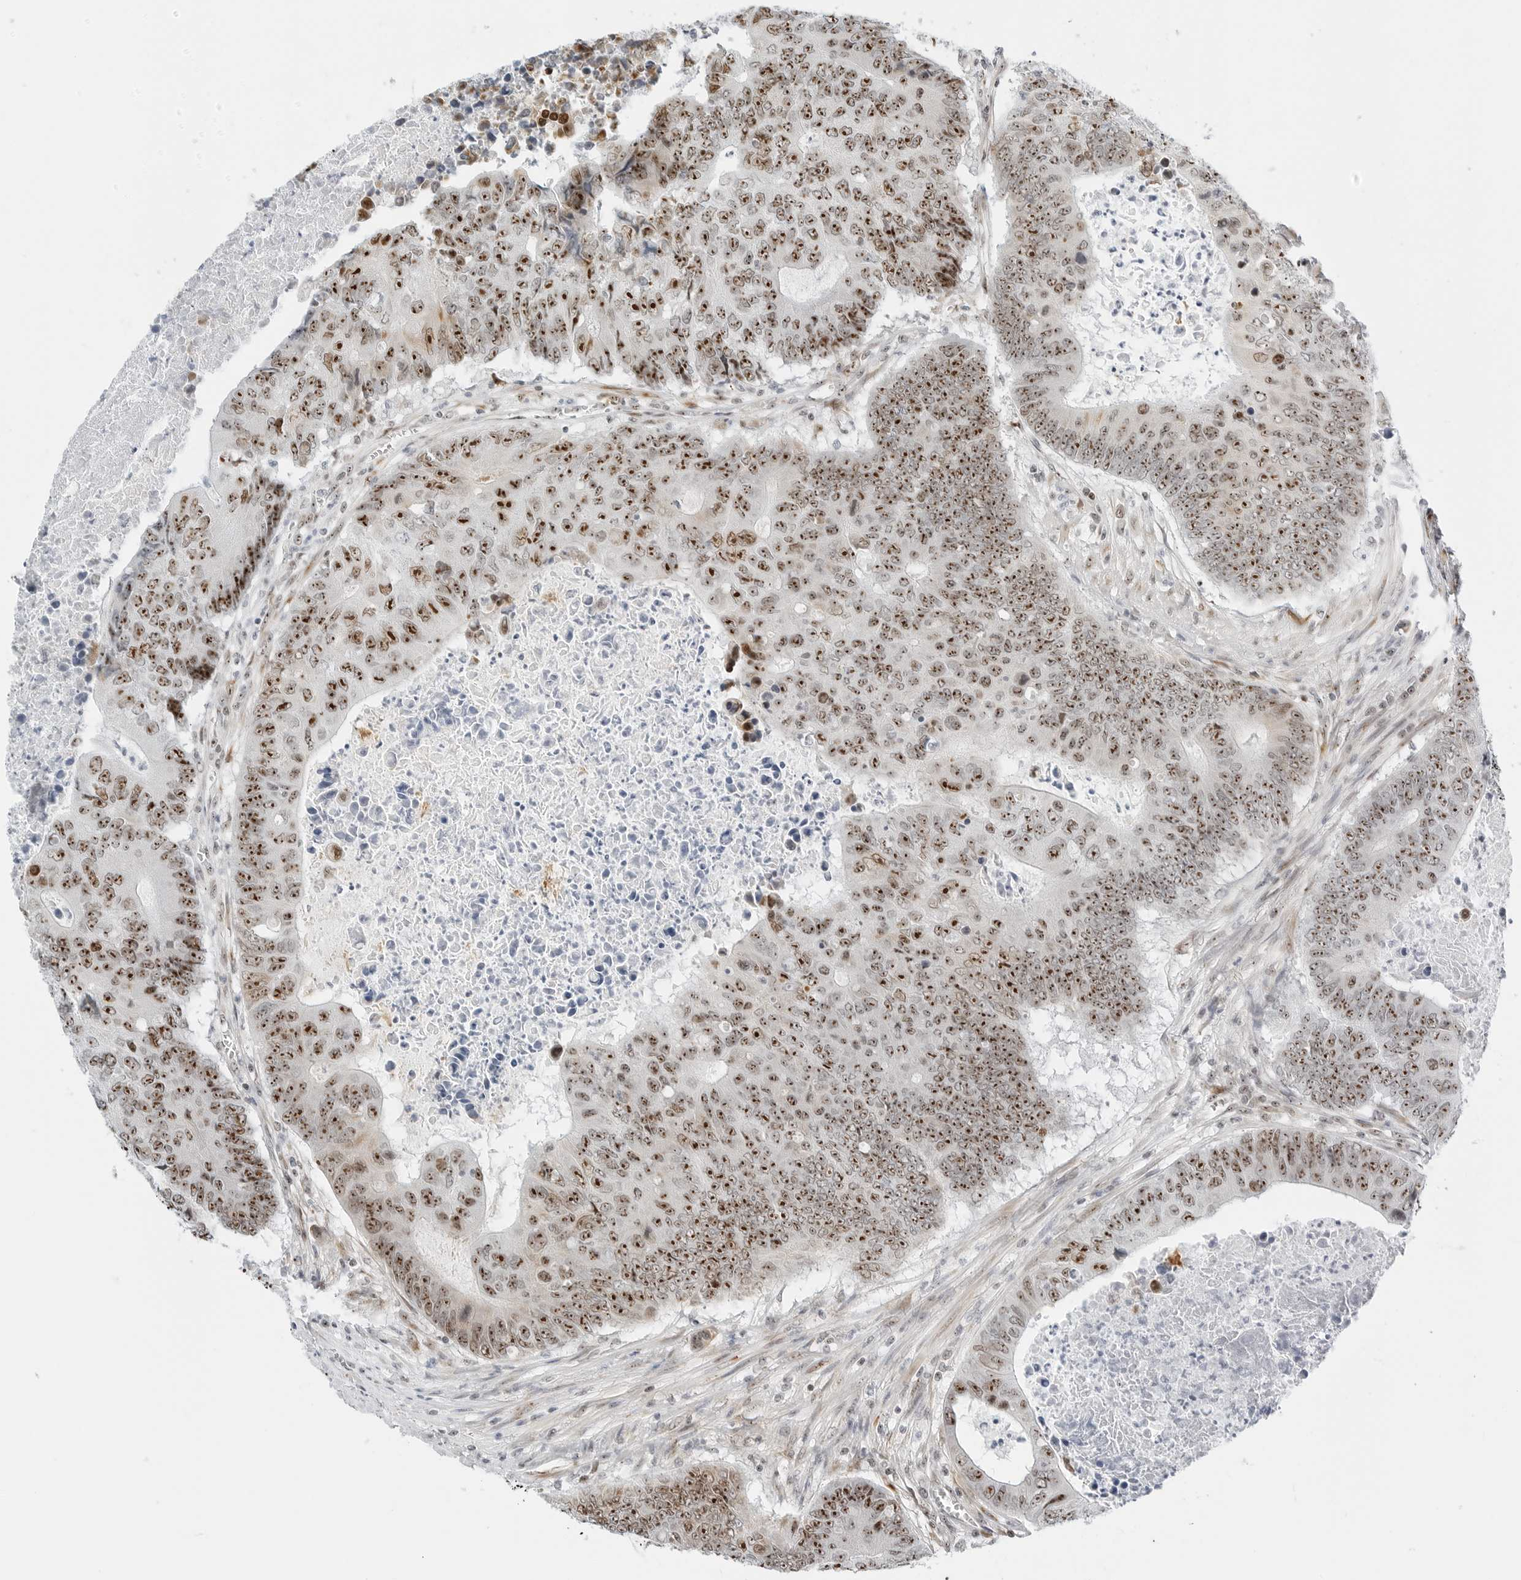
{"staining": {"intensity": "moderate", "quantity": ">75%", "location": "nuclear"}, "tissue": "colorectal cancer", "cell_type": "Tumor cells", "image_type": "cancer", "snomed": [{"axis": "morphology", "description": "Adenocarcinoma, NOS"}, {"axis": "topography", "description": "Colon"}], "caption": "About >75% of tumor cells in colorectal cancer (adenocarcinoma) display moderate nuclear protein positivity as visualized by brown immunohistochemical staining.", "gene": "RIMKLA", "patient": {"sex": "male", "age": 87}}